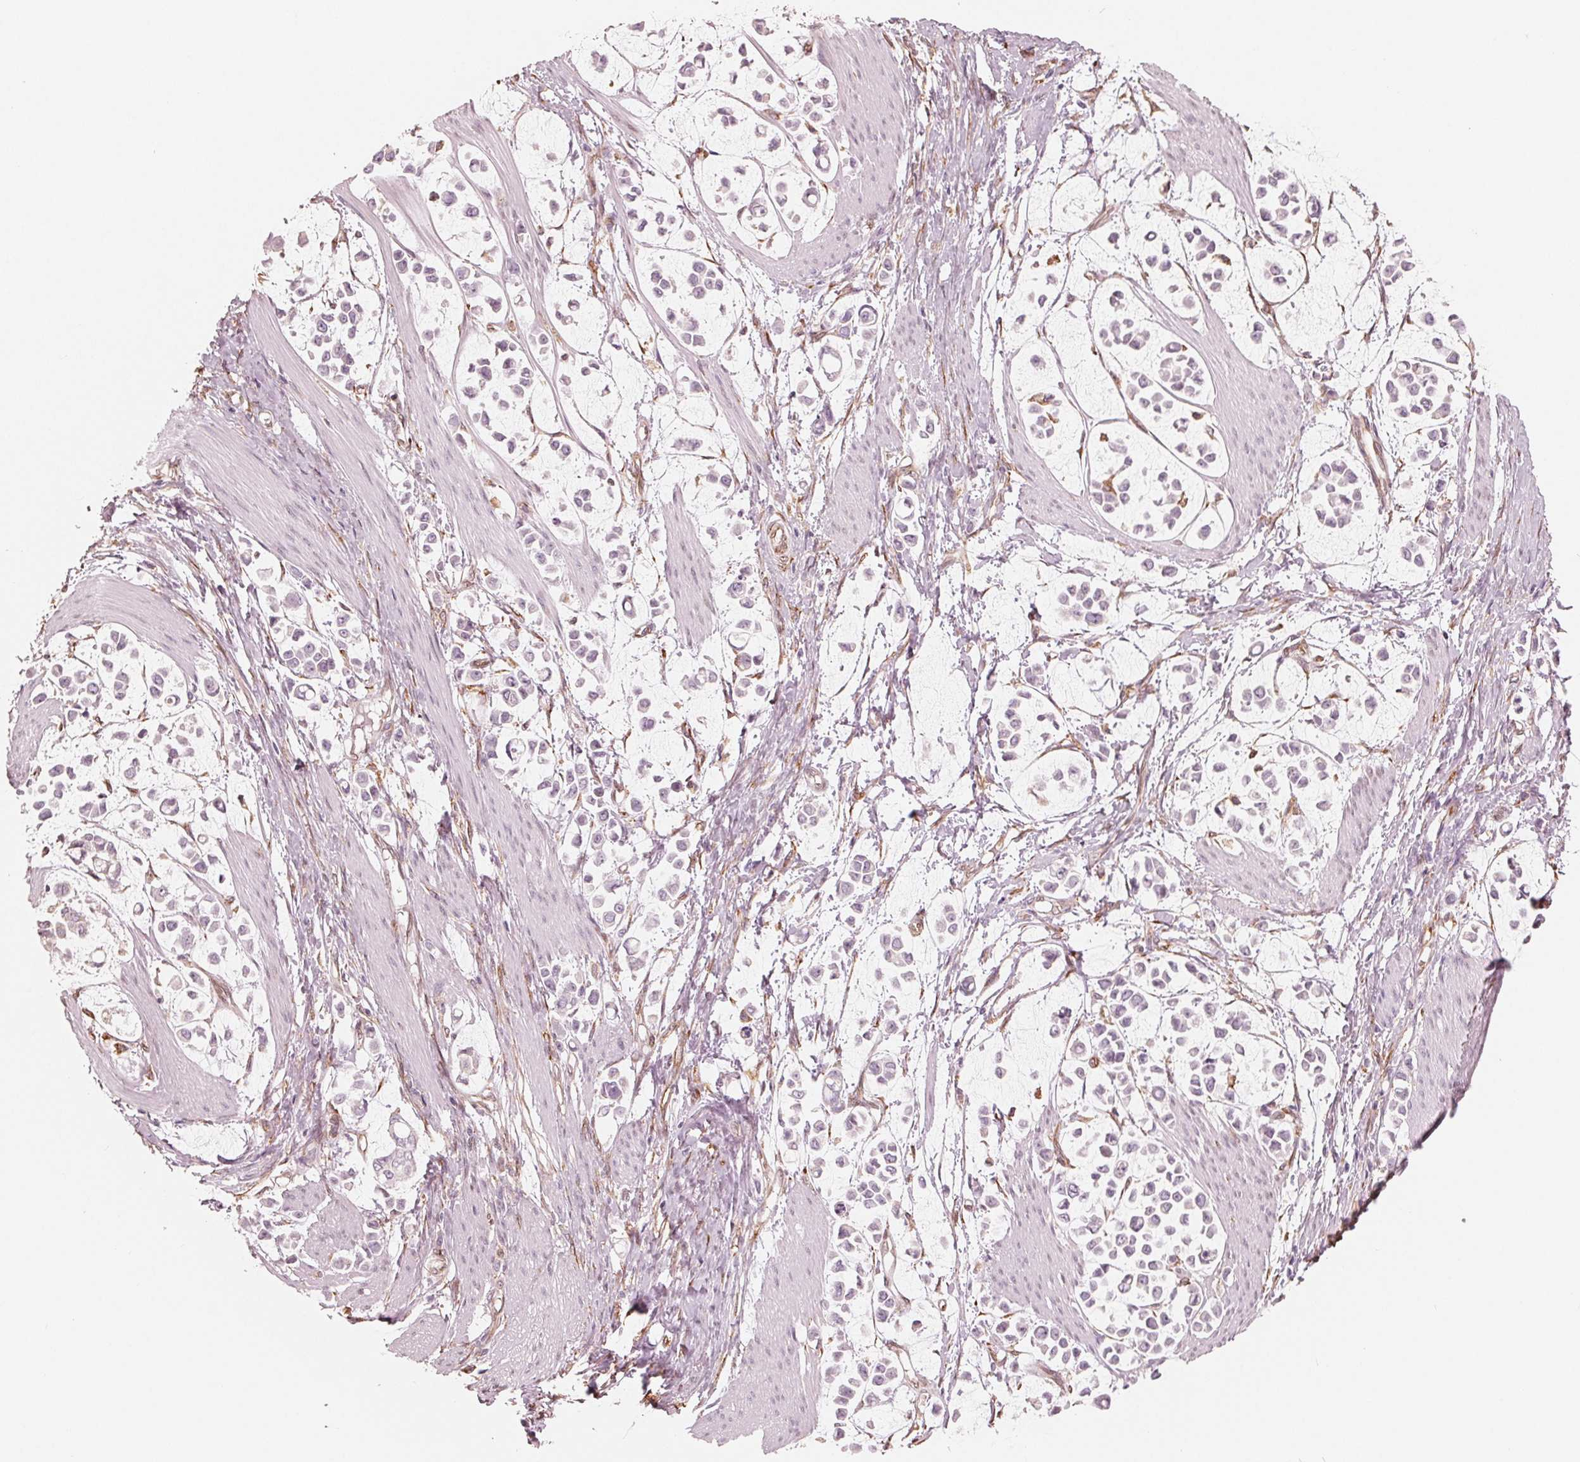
{"staining": {"intensity": "negative", "quantity": "none", "location": "none"}, "tissue": "stomach cancer", "cell_type": "Tumor cells", "image_type": "cancer", "snomed": [{"axis": "morphology", "description": "Adenocarcinoma, NOS"}, {"axis": "topography", "description": "Stomach"}], "caption": "Stomach adenocarcinoma stained for a protein using immunohistochemistry reveals no expression tumor cells.", "gene": "IKBIP", "patient": {"sex": "male", "age": 82}}